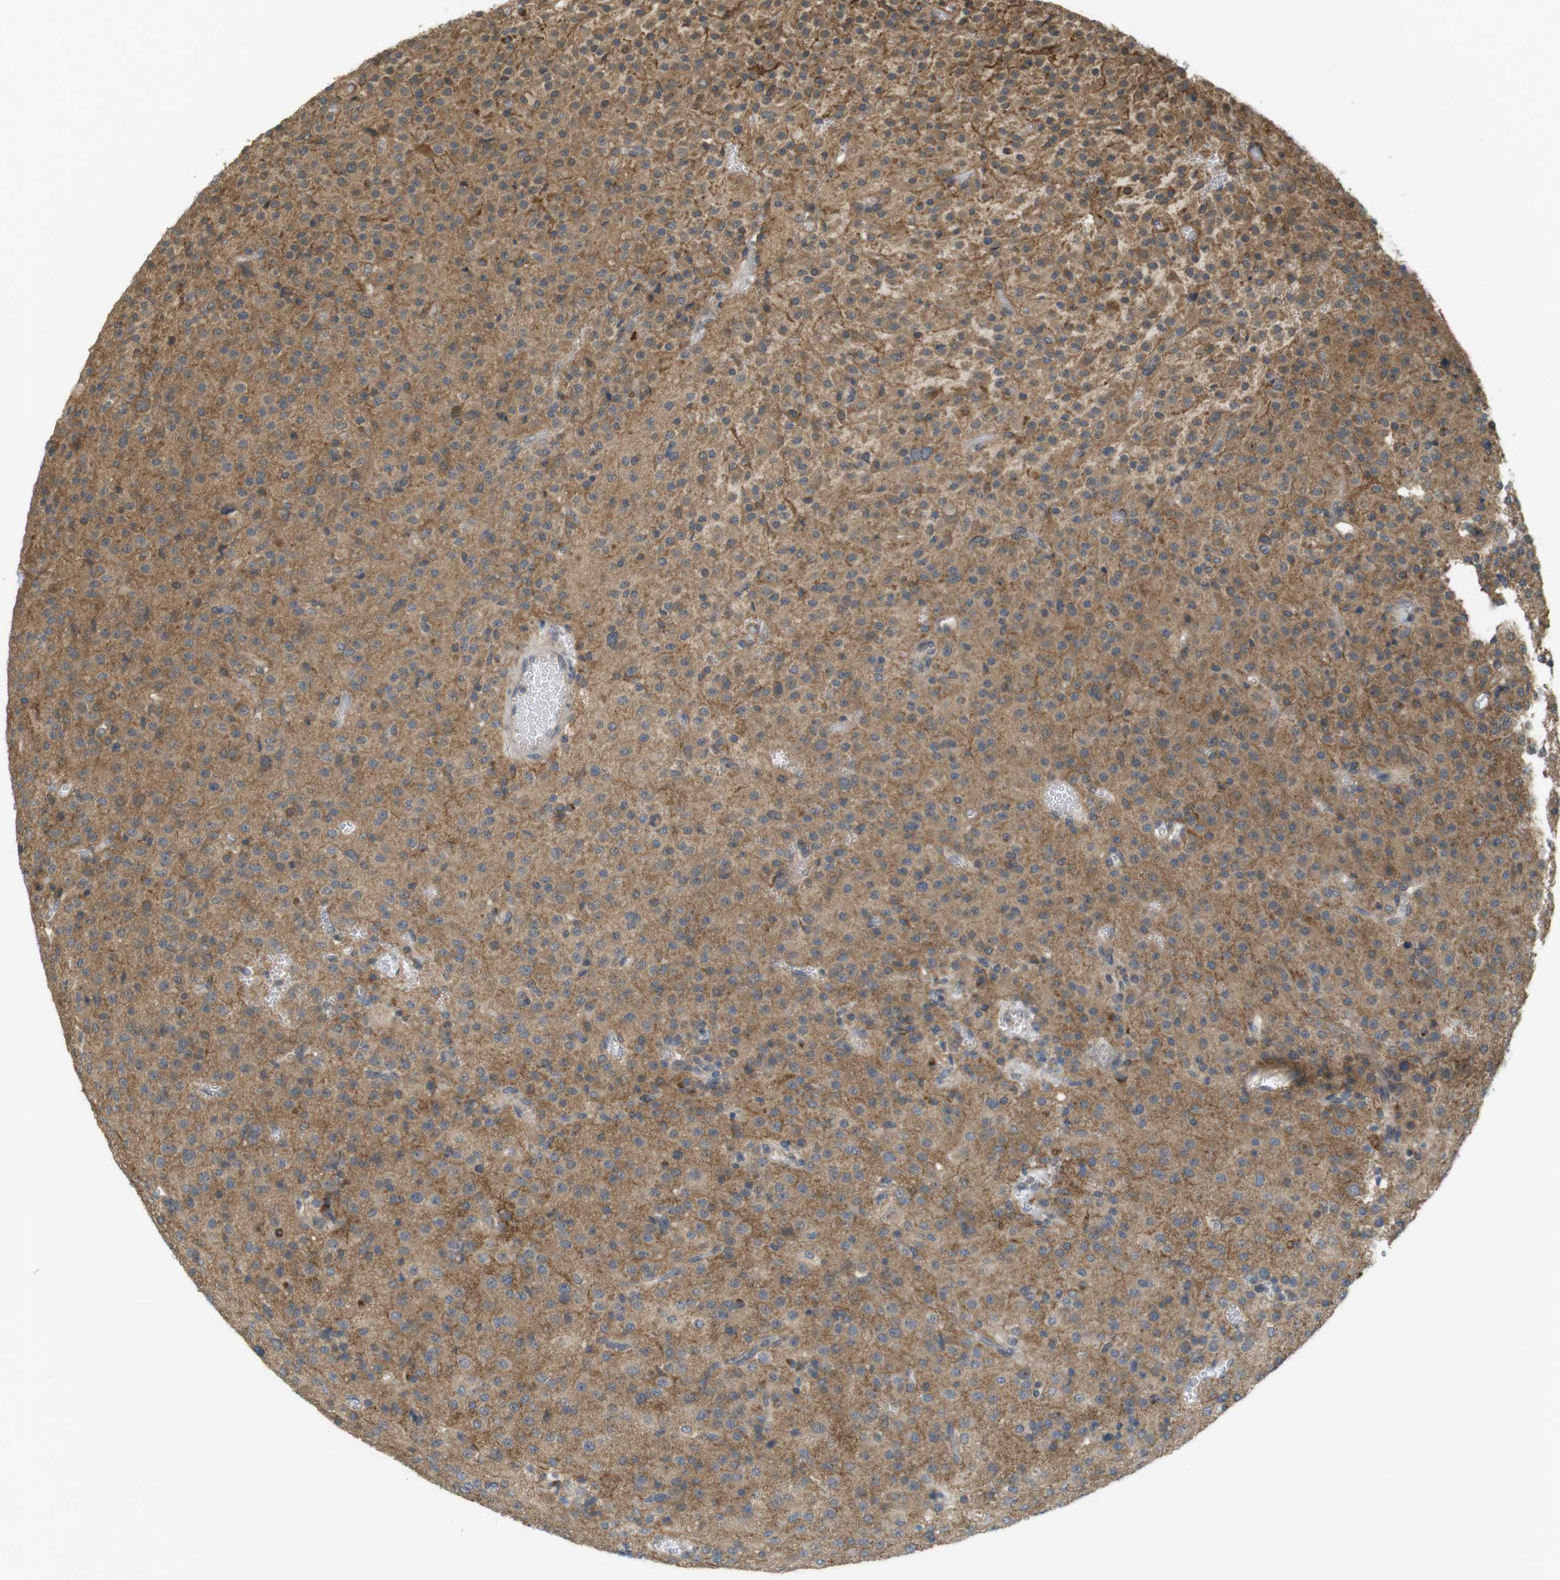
{"staining": {"intensity": "moderate", "quantity": "25%-75%", "location": "cytoplasmic/membranous"}, "tissue": "glioma", "cell_type": "Tumor cells", "image_type": "cancer", "snomed": [{"axis": "morphology", "description": "Glioma, malignant, Low grade"}, {"axis": "topography", "description": "Brain"}], "caption": "This is an image of IHC staining of malignant glioma (low-grade), which shows moderate staining in the cytoplasmic/membranous of tumor cells.", "gene": "RNF130", "patient": {"sex": "male", "age": 38}}